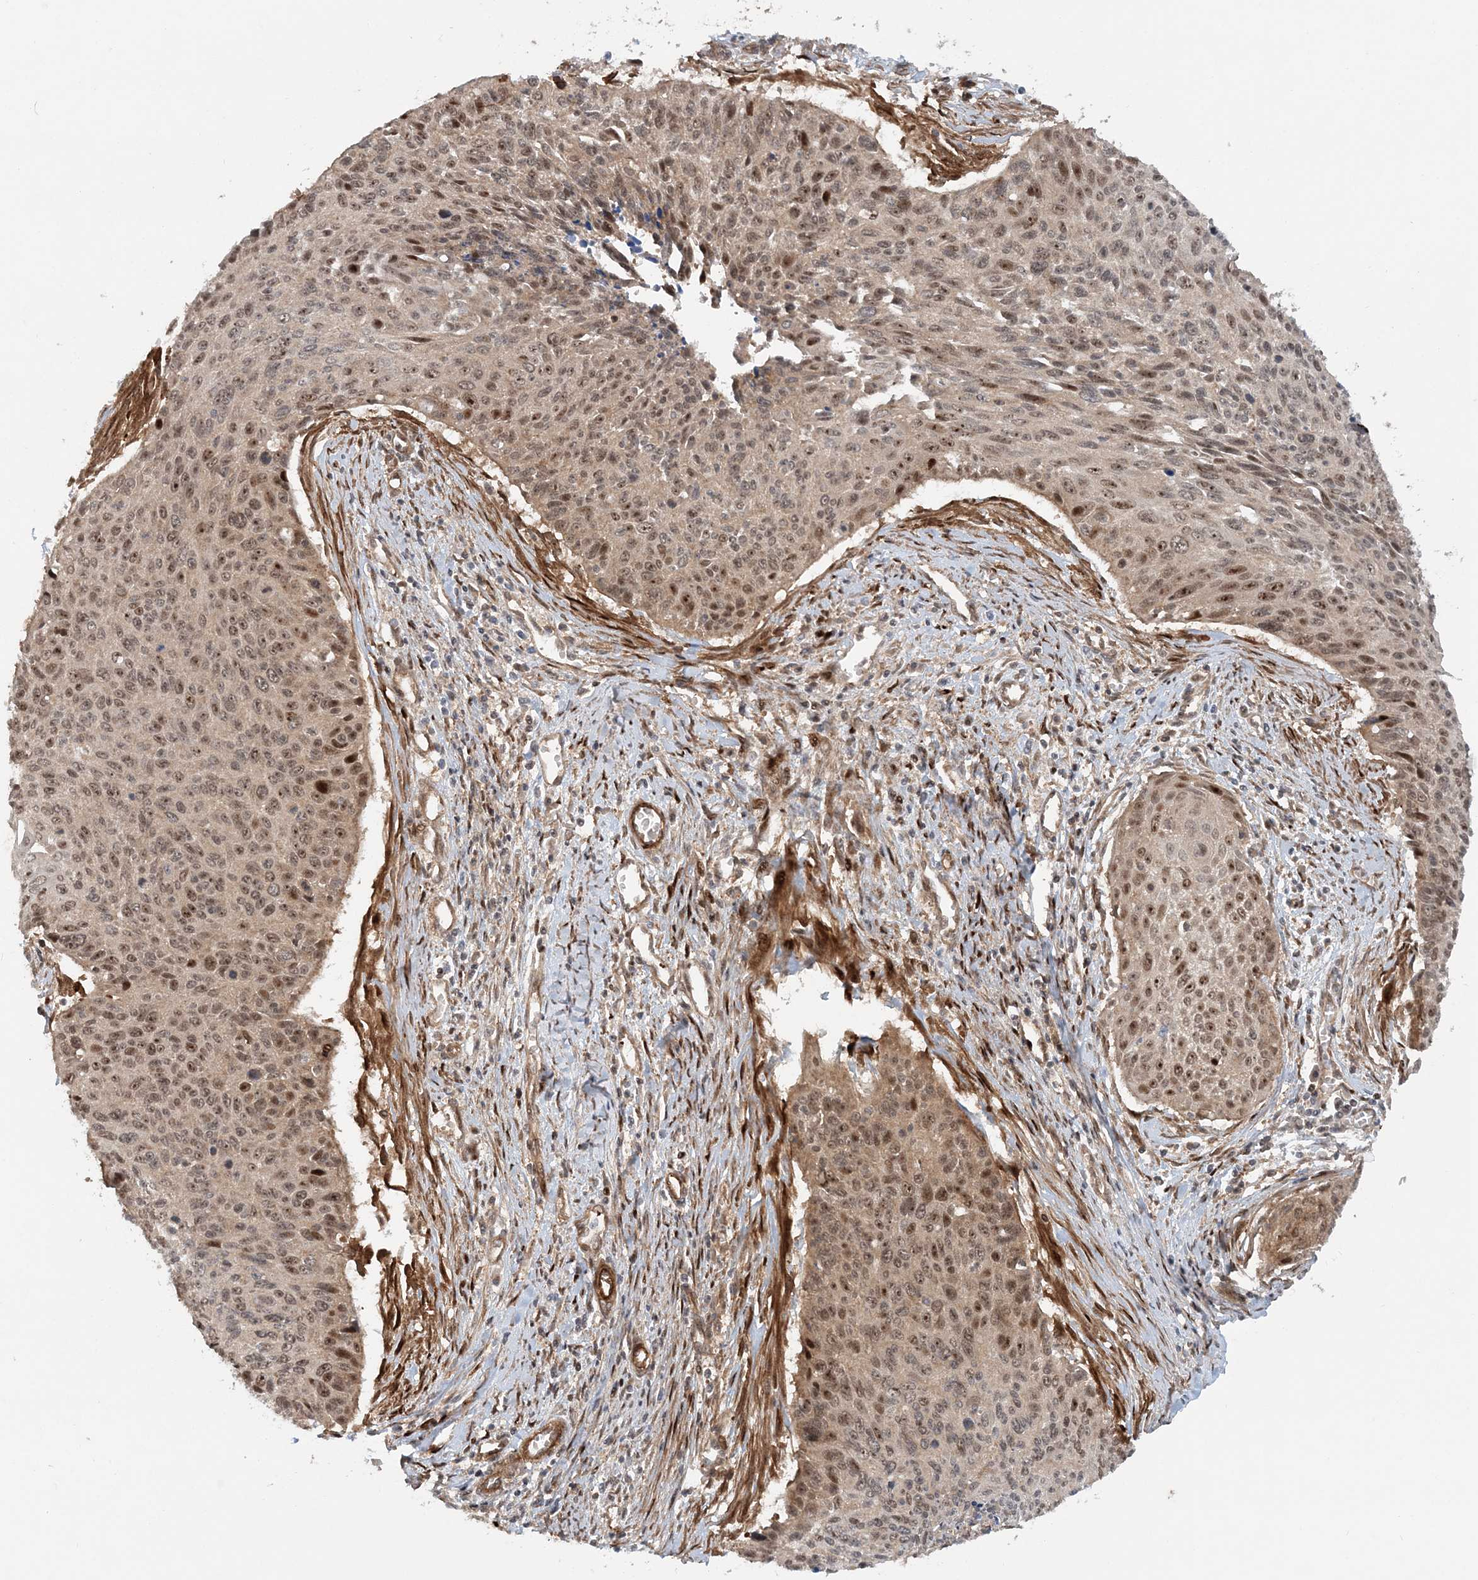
{"staining": {"intensity": "moderate", "quantity": ">75%", "location": "cytoplasmic/membranous,nuclear"}, "tissue": "cervical cancer", "cell_type": "Tumor cells", "image_type": "cancer", "snomed": [{"axis": "morphology", "description": "Squamous cell carcinoma, NOS"}, {"axis": "topography", "description": "Cervix"}], "caption": "Protein expression analysis of human squamous cell carcinoma (cervical) reveals moderate cytoplasmic/membranous and nuclear staining in about >75% of tumor cells.", "gene": "GEMIN5", "patient": {"sex": "female", "age": 55}}